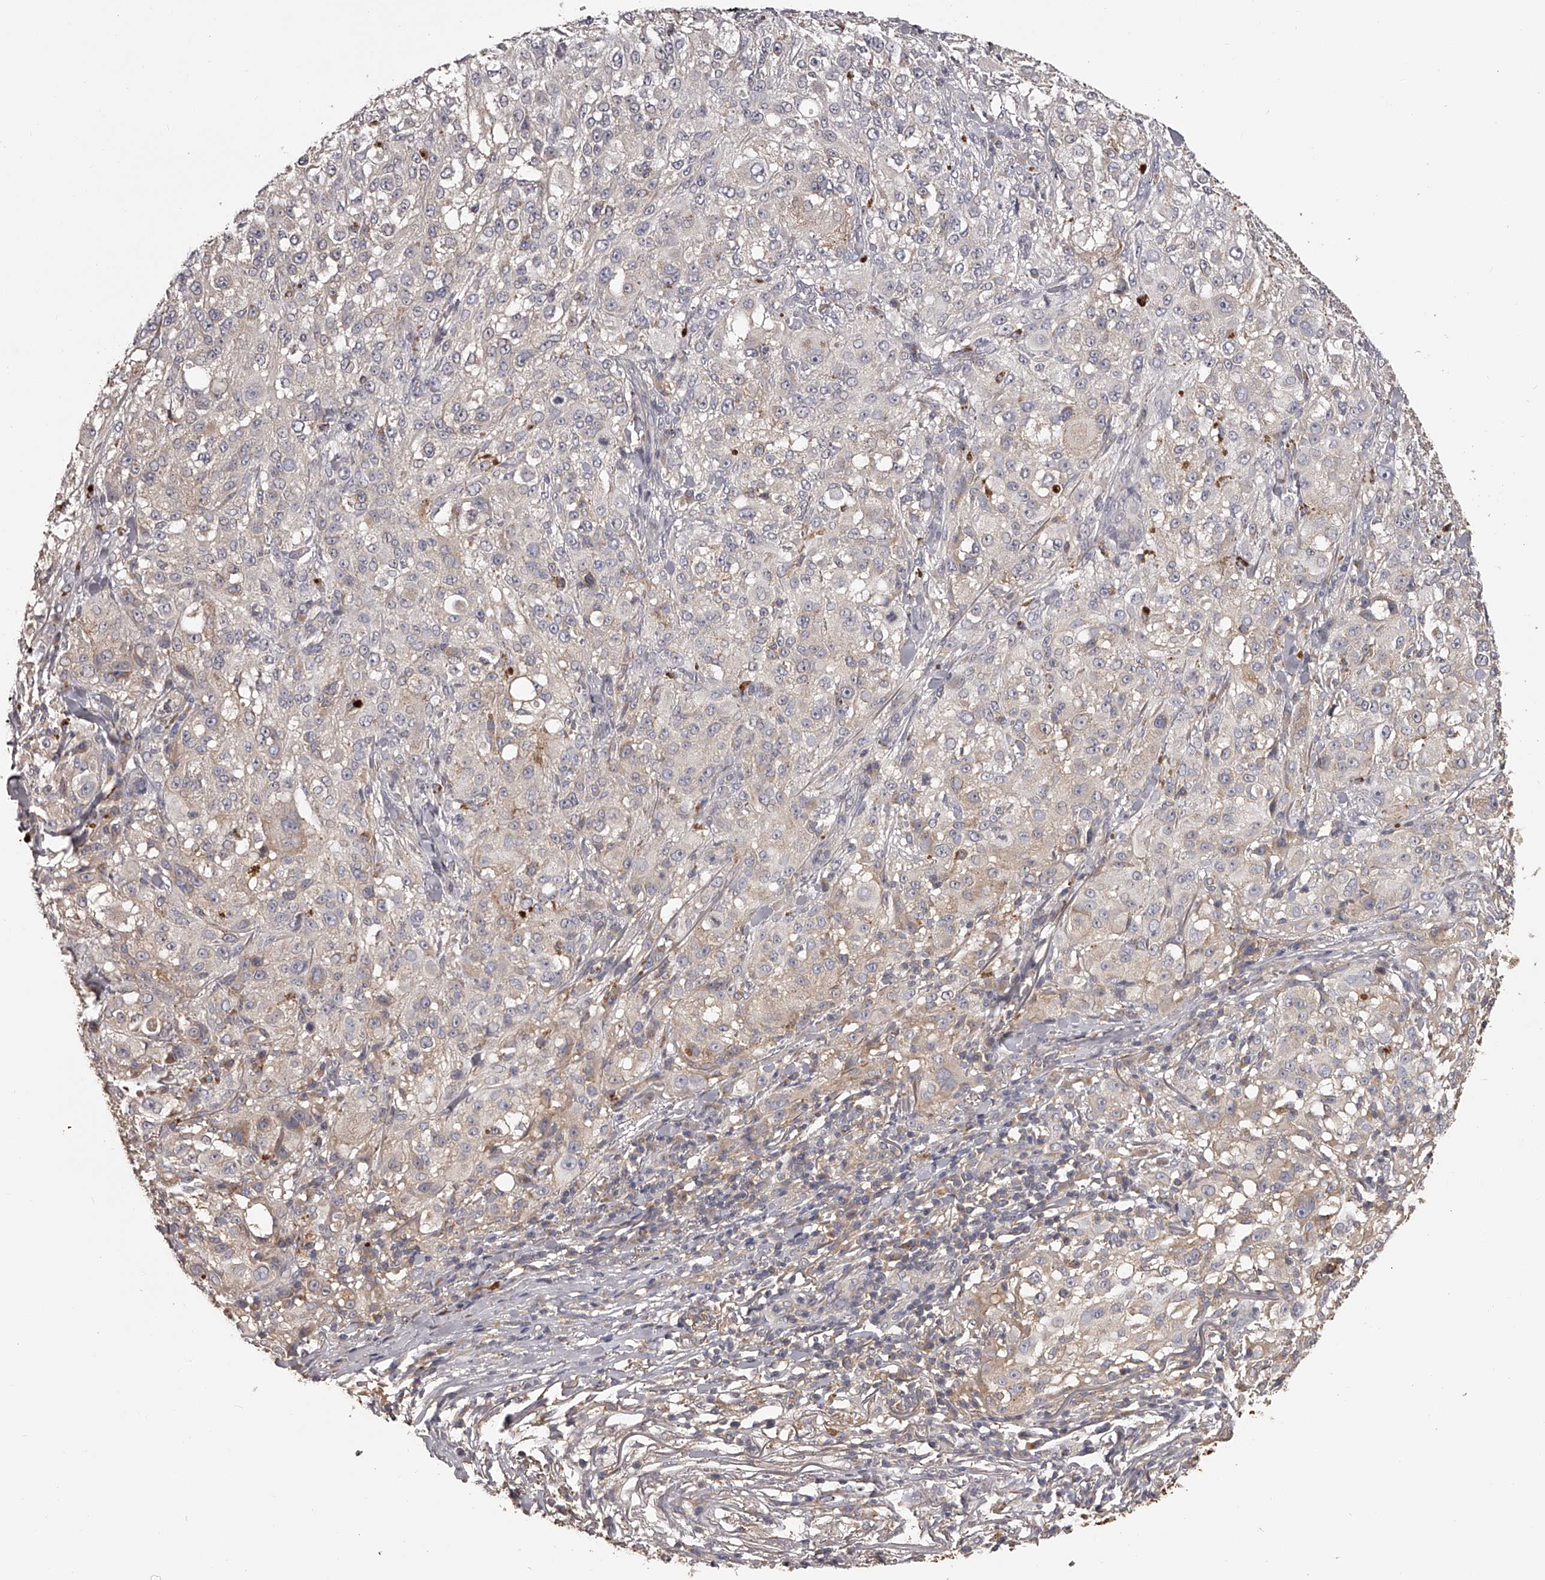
{"staining": {"intensity": "moderate", "quantity": "<25%", "location": "cytoplasmic/membranous"}, "tissue": "melanoma", "cell_type": "Tumor cells", "image_type": "cancer", "snomed": [{"axis": "morphology", "description": "Necrosis, NOS"}, {"axis": "morphology", "description": "Malignant melanoma, NOS"}, {"axis": "topography", "description": "Skin"}], "caption": "Immunohistochemical staining of human melanoma exhibits low levels of moderate cytoplasmic/membranous expression in about <25% of tumor cells.", "gene": "TNN", "patient": {"sex": "female", "age": 87}}